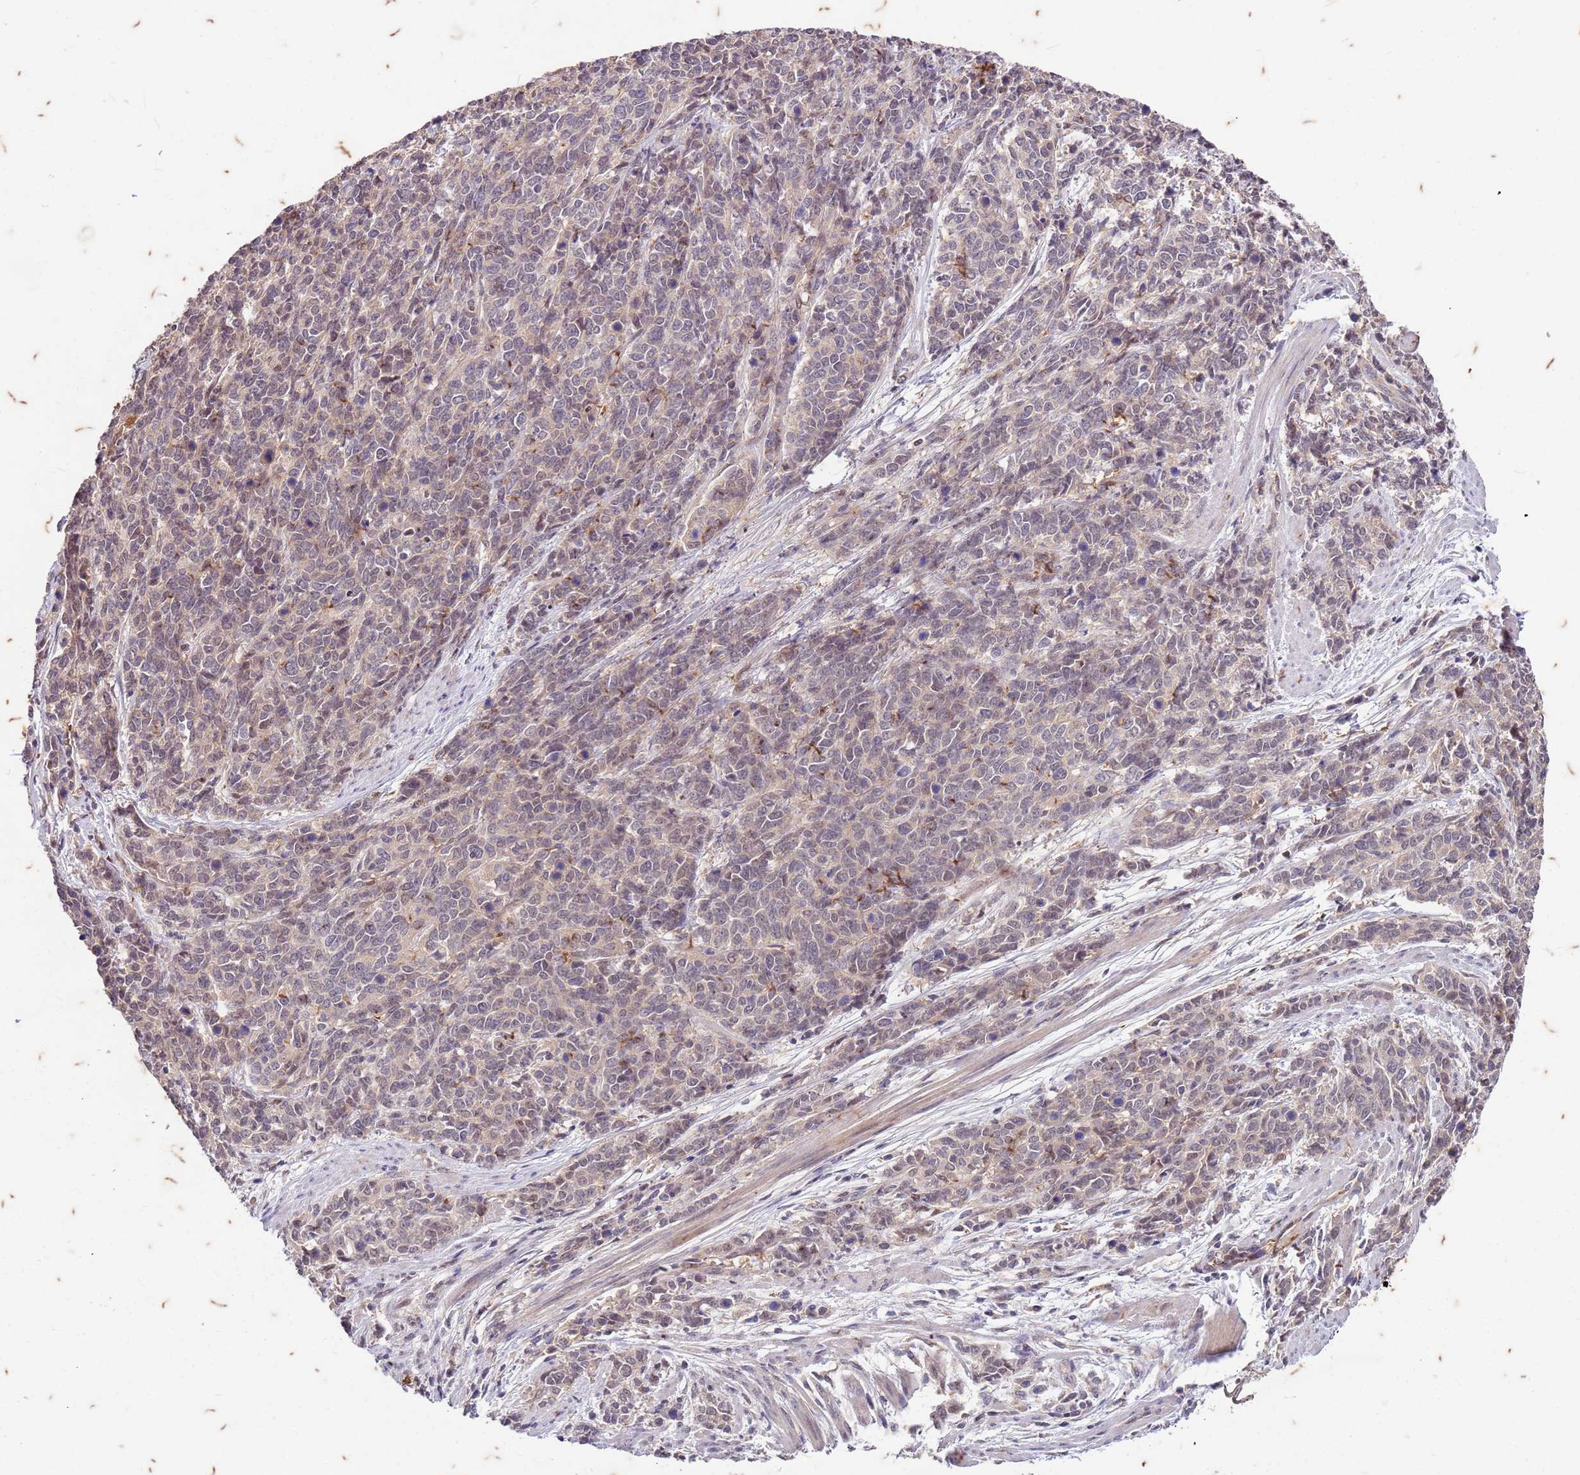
{"staining": {"intensity": "weak", "quantity": "25%-75%", "location": "nuclear"}, "tissue": "cervical cancer", "cell_type": "Tumor cells", "image_type": "cancer", "snomed": [{"axis": "morphology", "description": "Squamous cell carcinoma, NOS"}, {"axis": "topography", "description": "Cervix"}], "caption": "The immunohistochemical stain shows weak nuclear staining in tumor cells of cervical cancer tissue.", "gene": "RAPGEF3", "patient": {"sex": "female", "age": 60}}